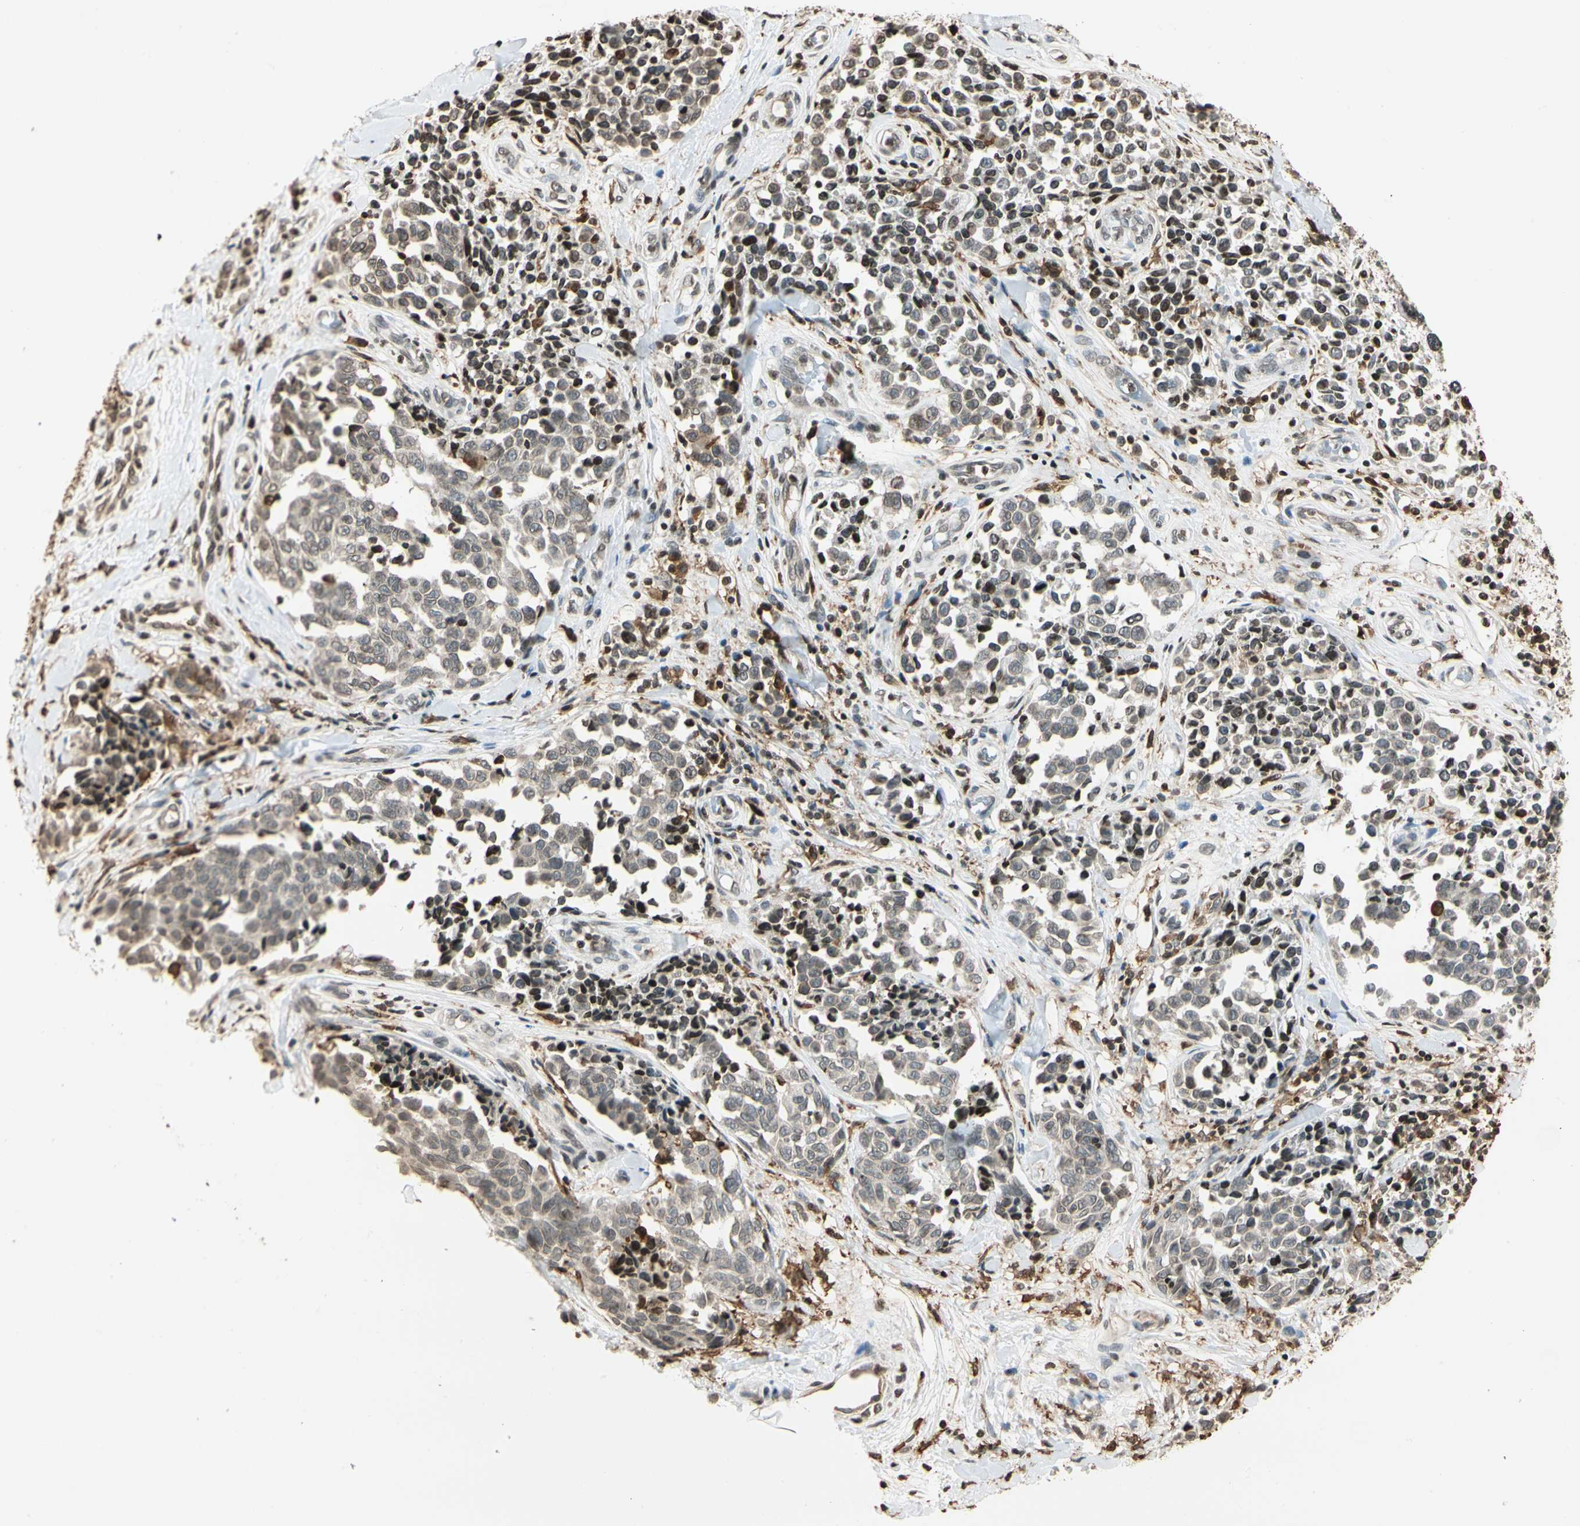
{"staining": {"intensity": "weak", "quantity": "25%-75%", "location": "nuclear"}, "tissue": "melanoma", "cell_type": "Tumor cells", "image_type": "cancer", "snomed": [{"axis": "morphology", "description": "Malignant melanoma, NOS"}, {"axis": "topography", "description": "Skin"}], "caption": "High-power microscopy captured an IHC histopathology image of melanoma, revealing weak nuclear expression in about 25%-75% of tumor cells. The protein of interest is stained brown, and the nuclei are stained in blue (DAB IHC with brightfield microscopy, high magnification).", "gene": "FER", "patient": {"sex": "female", "age": 64}}